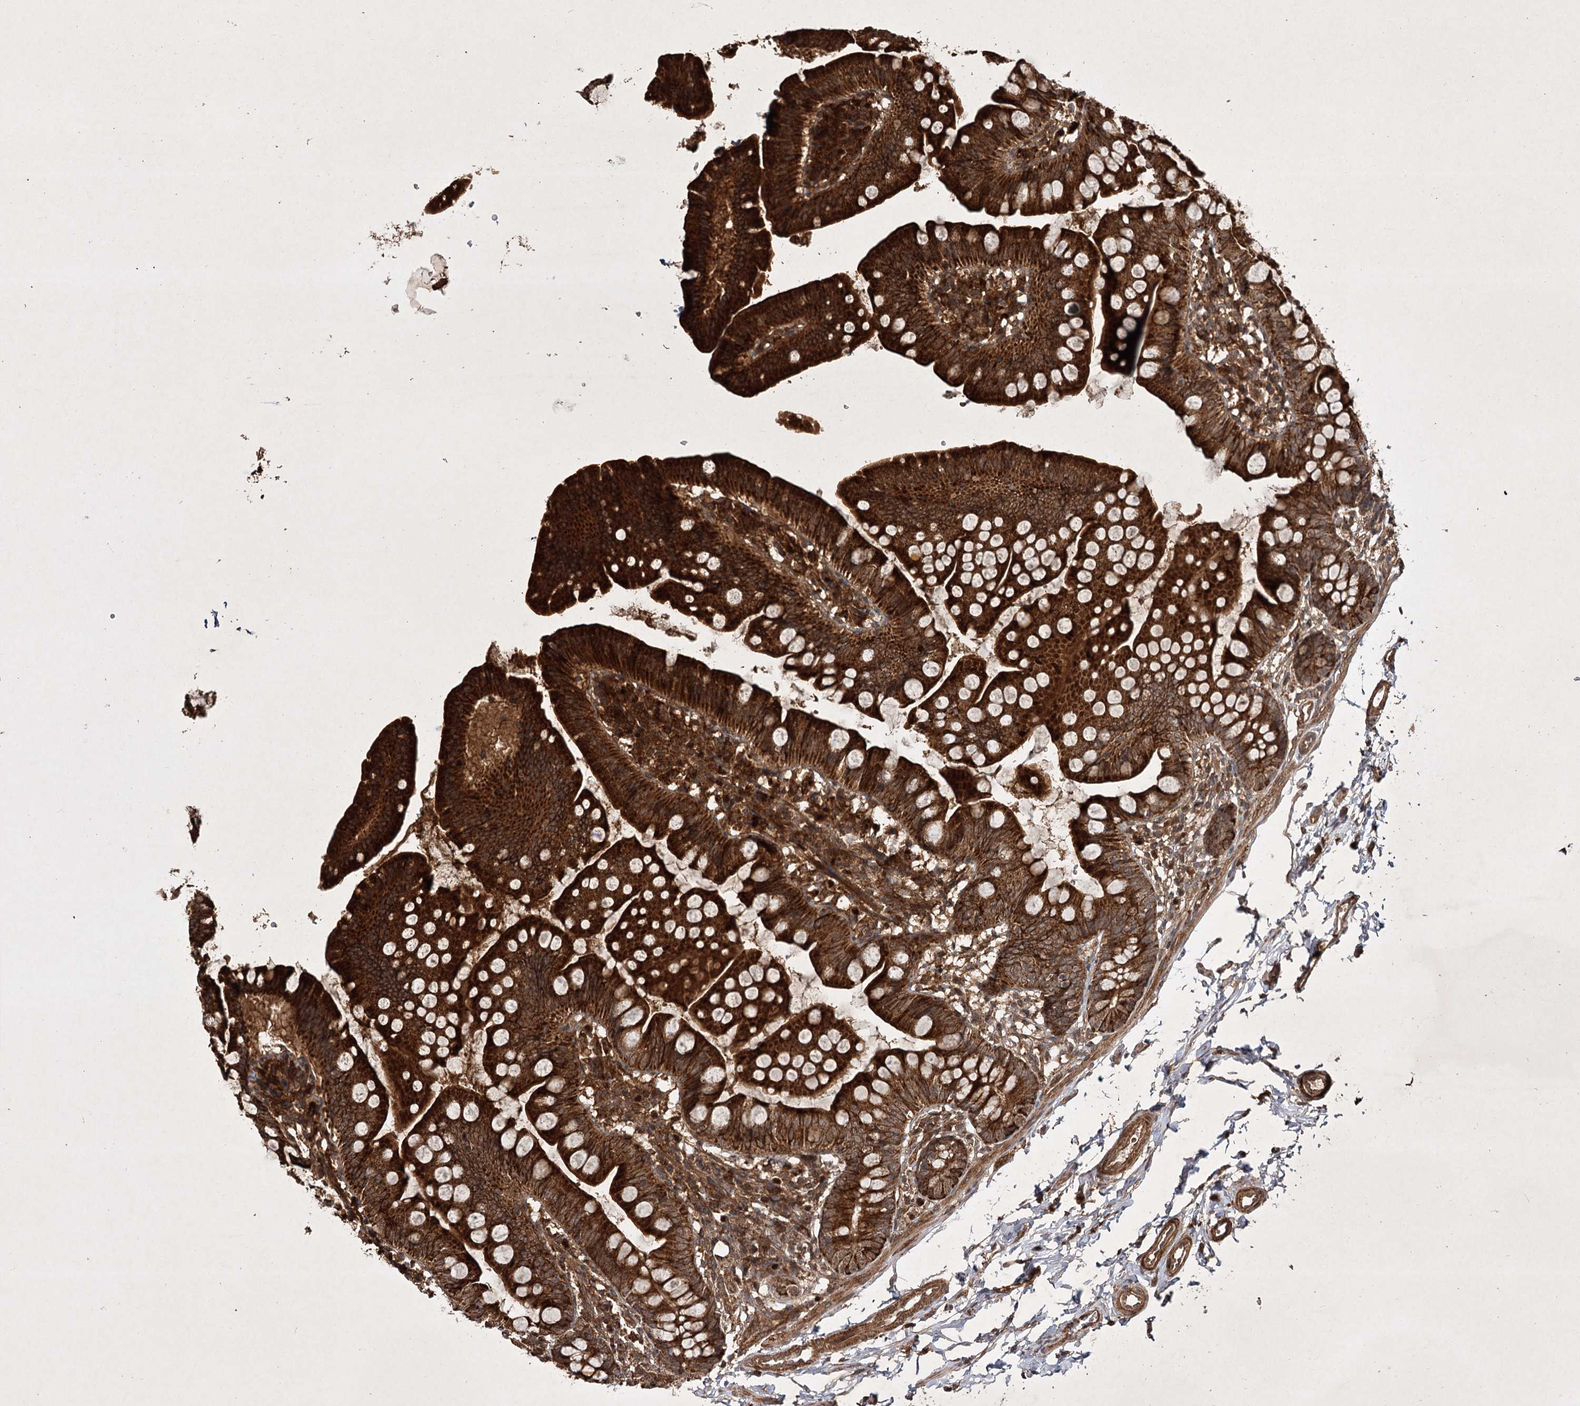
{"staining": {"intensity": "strong", "quantity": ">75%", "location": "cytoplasmic/membranous"}, "tissue": "small intestine", "cell_type": "Glandular cells", "image_type": "normal", "snomed": [{"axis": "morphology", "description": "Normal tissue, NOS"}, {"axis": "topography", "description": "Small intestine"}], "caption": "Protein expression analysis of normal small intestine displays strong cytoplasmic/membranous staining in approximately >75% of glandular cells. The protein is shown in brown color, while the nuclei are stained blue.", "gene": "DNAJC13", "patient": {"sex": "male", "age": 7}}